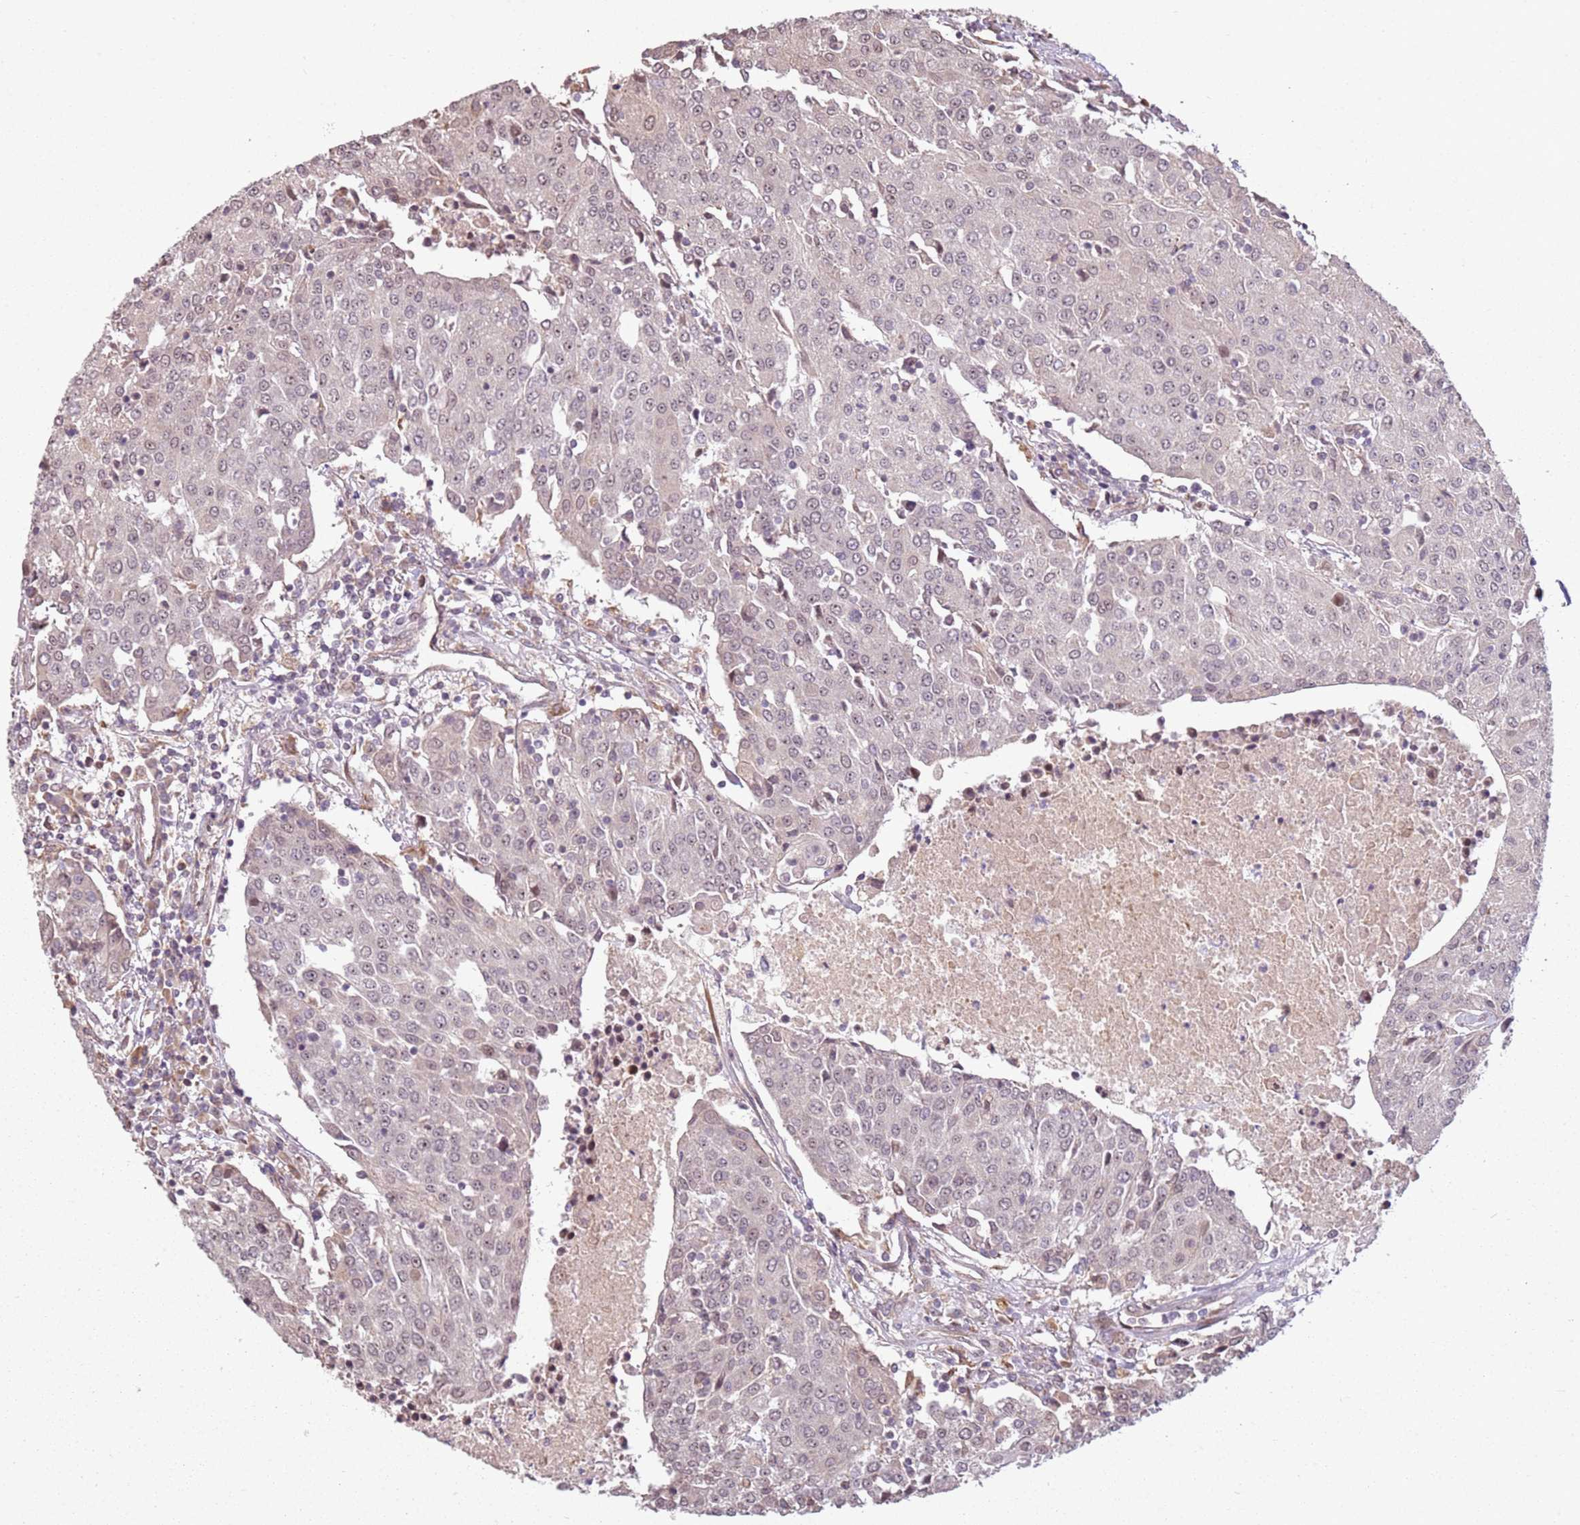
{"staining": {"intensity": "weak", "quantity": "<25%", "location": "nuclear"}, "tissue": "urothelial cancer", "cell_type": "Tumor cells", "image_type": "cancer", "snomed": [{"axis": "morphology", "description": "Urothelial carcinoma, High grade"}, {"axis": "topography", "description": "Urinary bladder"}], "caption": "The histopathology image exhibits no significant staining in tumor cells of urothelial carcinoma (high-grade).", "gene": "CHURC1", "patient": {"sex": "female", "age": 85}}